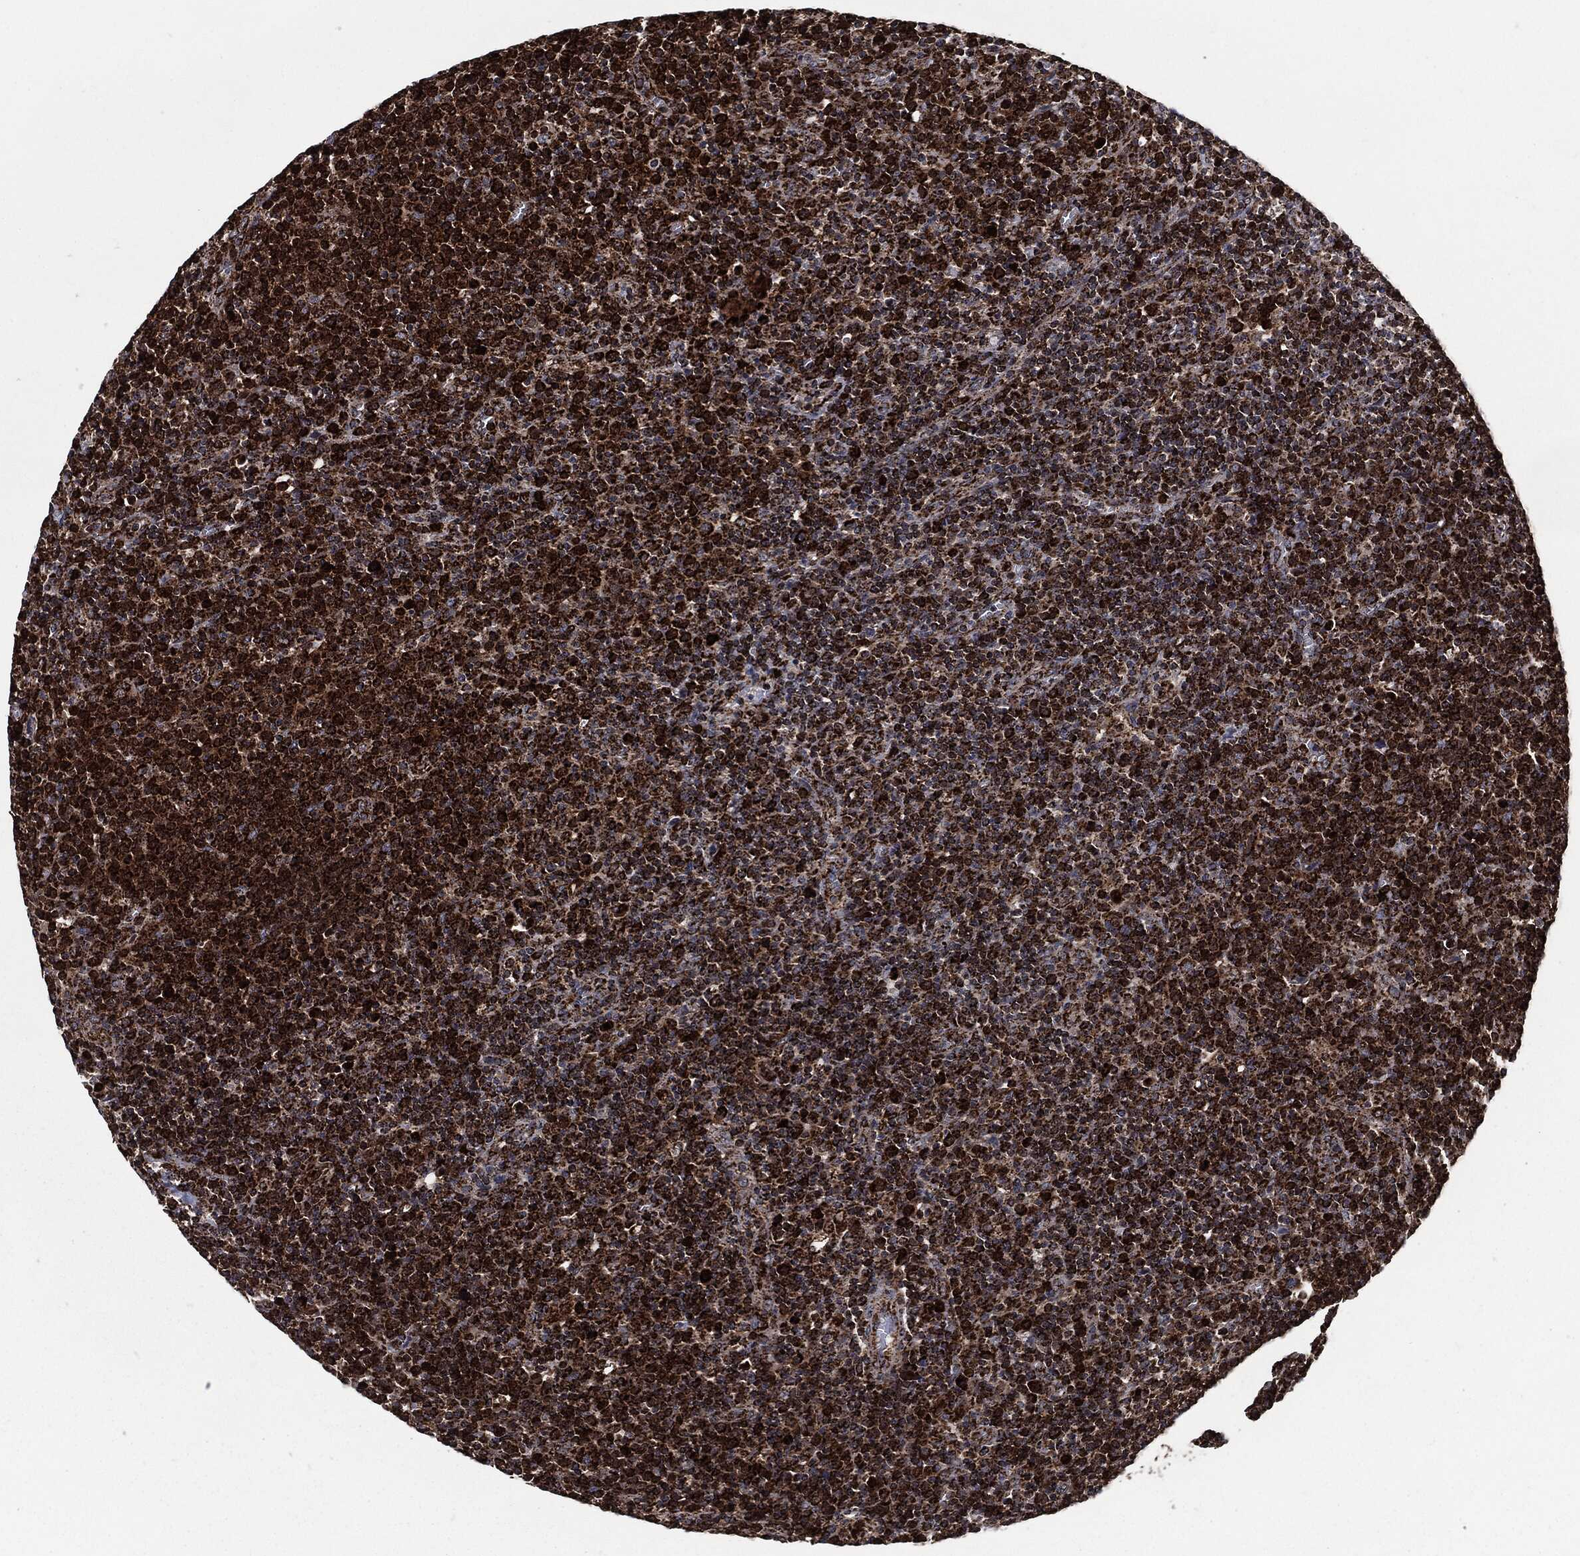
{"staining": {"intensity": "strong", "quantity": ">75%", "location": "cytoplasmic/membranous"}, "tissue": "lymphoma", "cell_type": "Tumor cells", "image_type": "cancer", "snomed": [{"axis": "morphology", "description": "Malignant lymphoma, non-Hodgkin's type, High grade"}, {"axis": "topography", "description": "Lymph node"}], "caption": "Strong cytoplasmic/membranous protein staining is seen in about >75% of tumor cells in lymphoma. Immunohistochemistry (ihc) stains the protein in brown and the nuclei are stained blue.", "gene": "FH", "patient": {"sex": "male", "age": 61}}